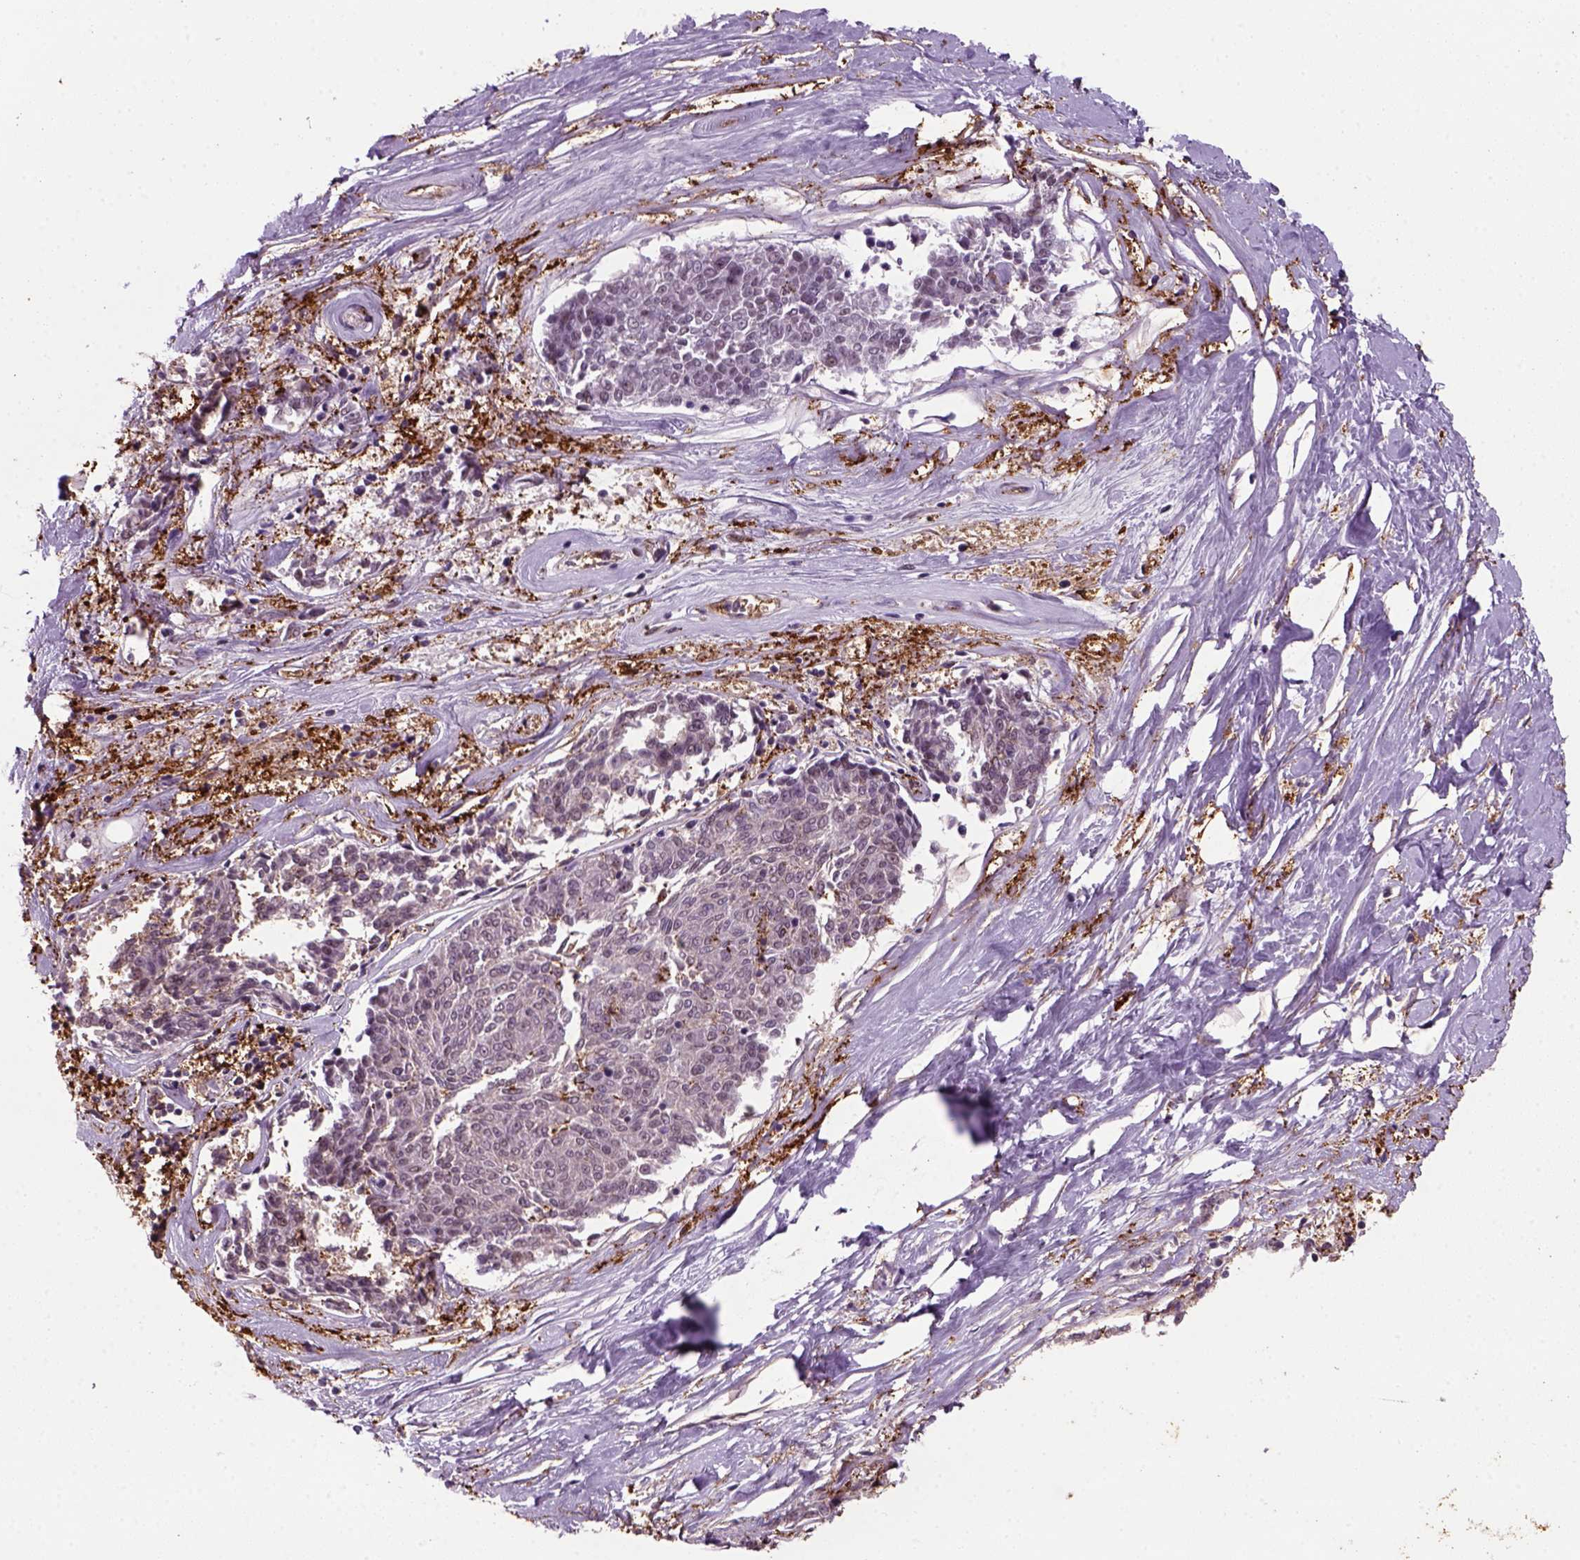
{"staining": {"intensity": "negative", "quantity": "none", "location": "none"}, "tissue": "melanoma", "cell_type": "Tumor cells", "image_type": "cancer", "snomed": [{"axis": "morphology", "description": "Malignant melanoma, NOS"}, {"axis": "topography", "description": "Skin"}], "caption": "An immunohistochemistry (IHC) image of malignant melanoma is shown. There is no staining in tumor cells of malignant melanoma.", "gene": "MARCKS", "patient": {"sex": "female", "age": 72}}